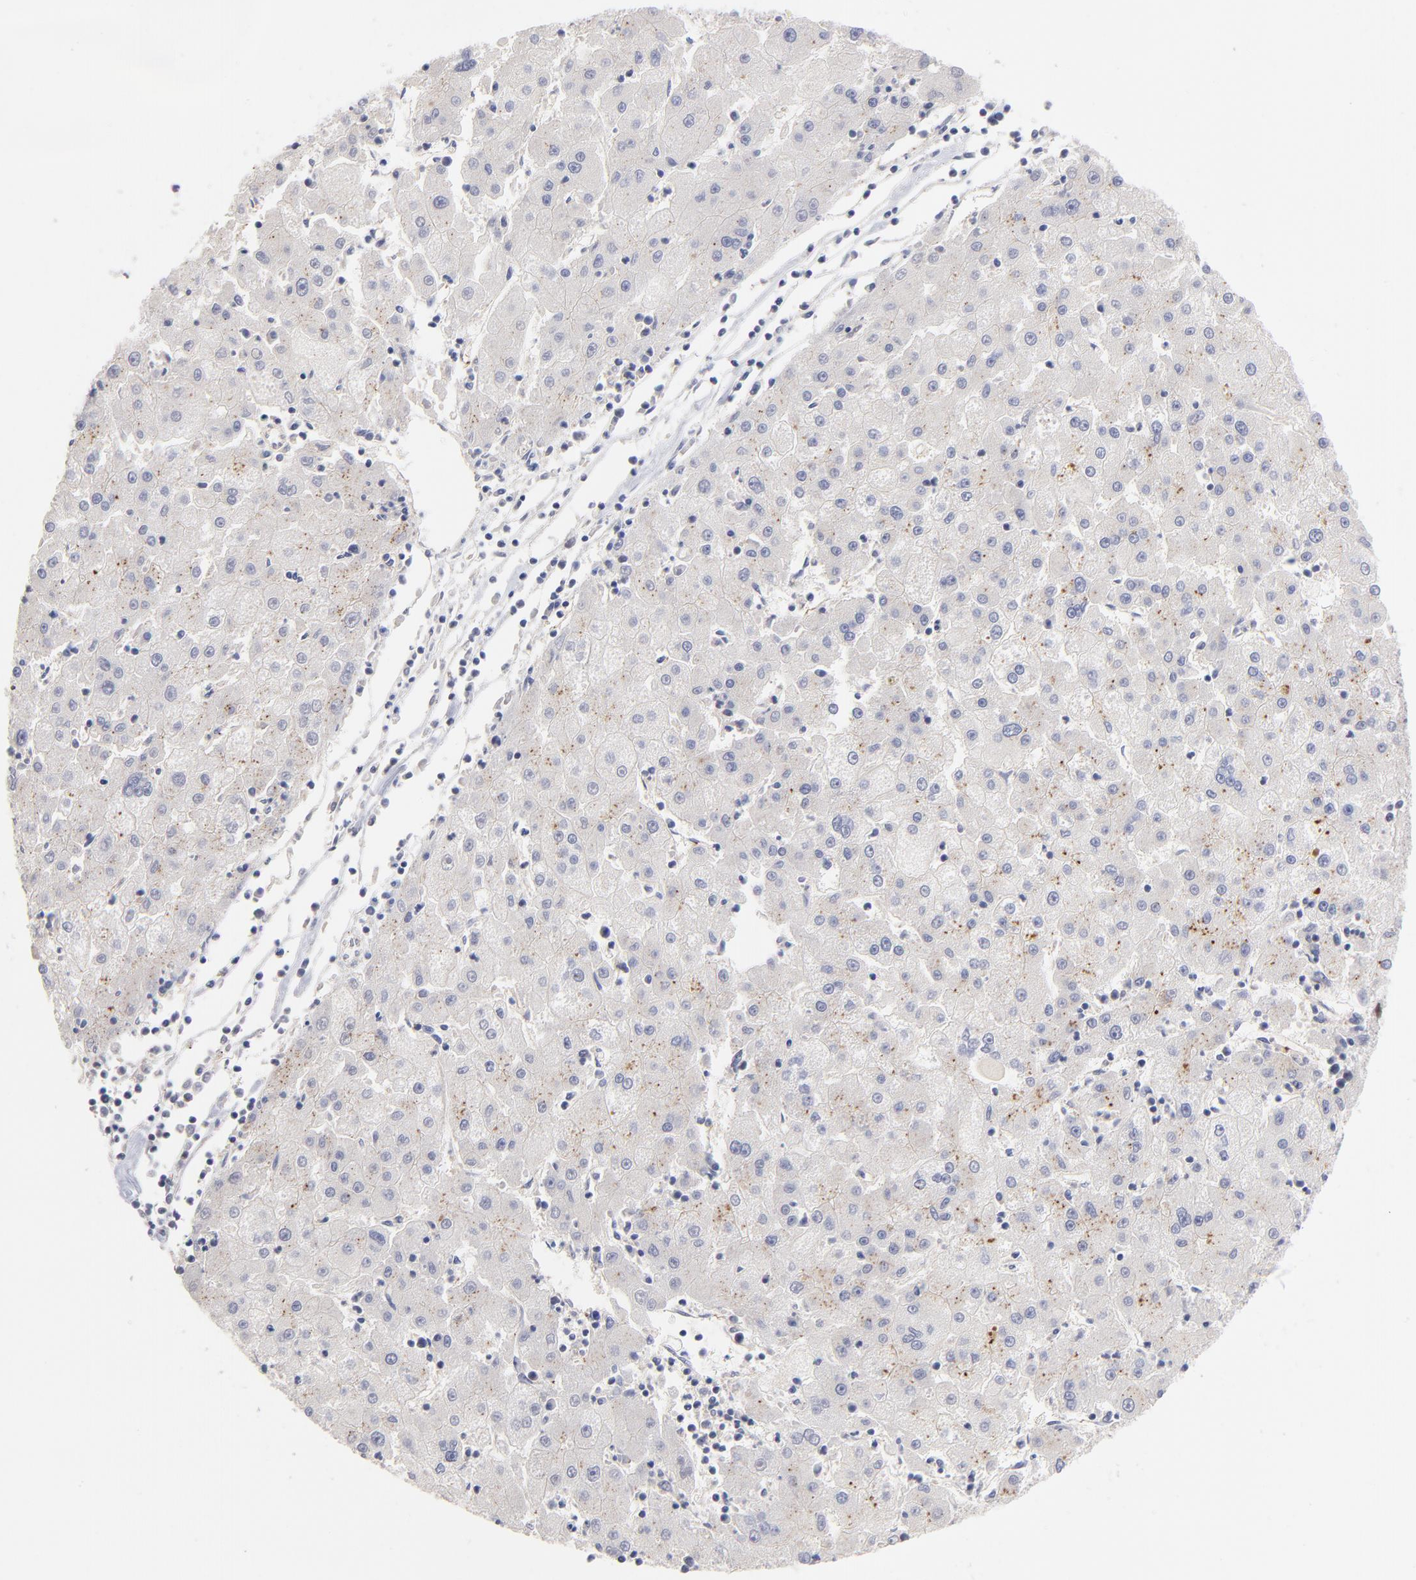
{"staining": {"intensity": "negative", "quantity": "none", "location": "none"}, "tissue": "liver cancer", "cell_type": "Tumor cells", "image_type": "cancer", "snomed": [{"axis": "morphology", "description": "Carcinoma, Hepatocellular, NOS"}, {"axis": "topography", "description": "Liver"}], "caption": "IHC of liver hepatocellular carcinoma exhibits no positivity in tumor cells. (Immunohistochemistry, brightfield microscopy, high magnification).", "gene": "GABPA", "patient": {"sex": "male", "age": 72}}